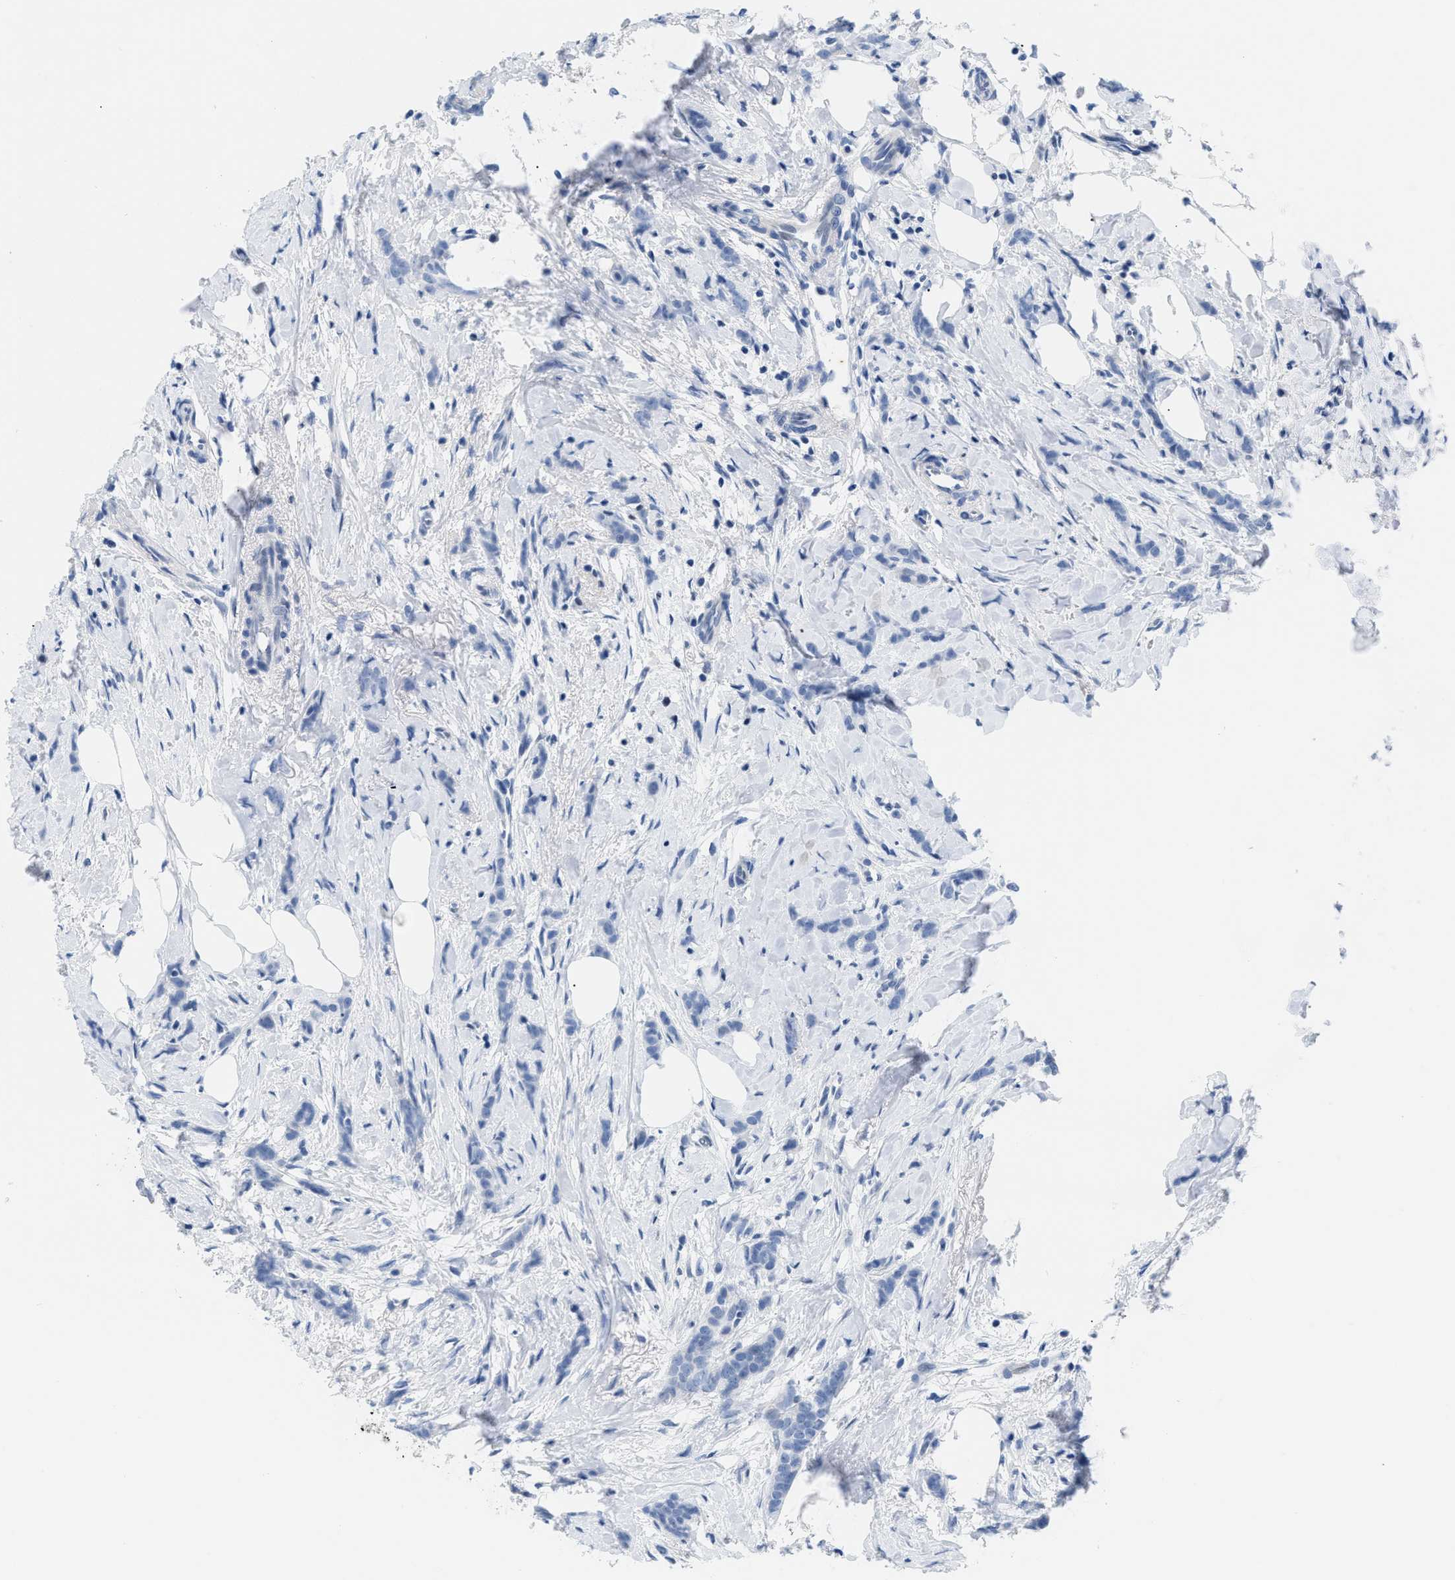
{"staining": {"intensity": "negative", "quantity": "none", "location": "none"}, "tissue": "breast cancer", "cell_type": "Tumor cells", "image_type": "cancer", "snomed": [{"axis": "morphology", "description": "Lobular carcinoma, in situ"}, {"axis": "morphology", "description": "Lobular carcinoma"}, {"axis": "topography", "description": "Breast"}], "caption": "Micrograph shows no protein staining in tumor cells of lobular carcinoma (breast) tissue. (DAB immunohistochemistry (IHC) with hematoxylin counter stain).", "gene": "BOLL", "patient": {"sex": "female", "age": 41}}